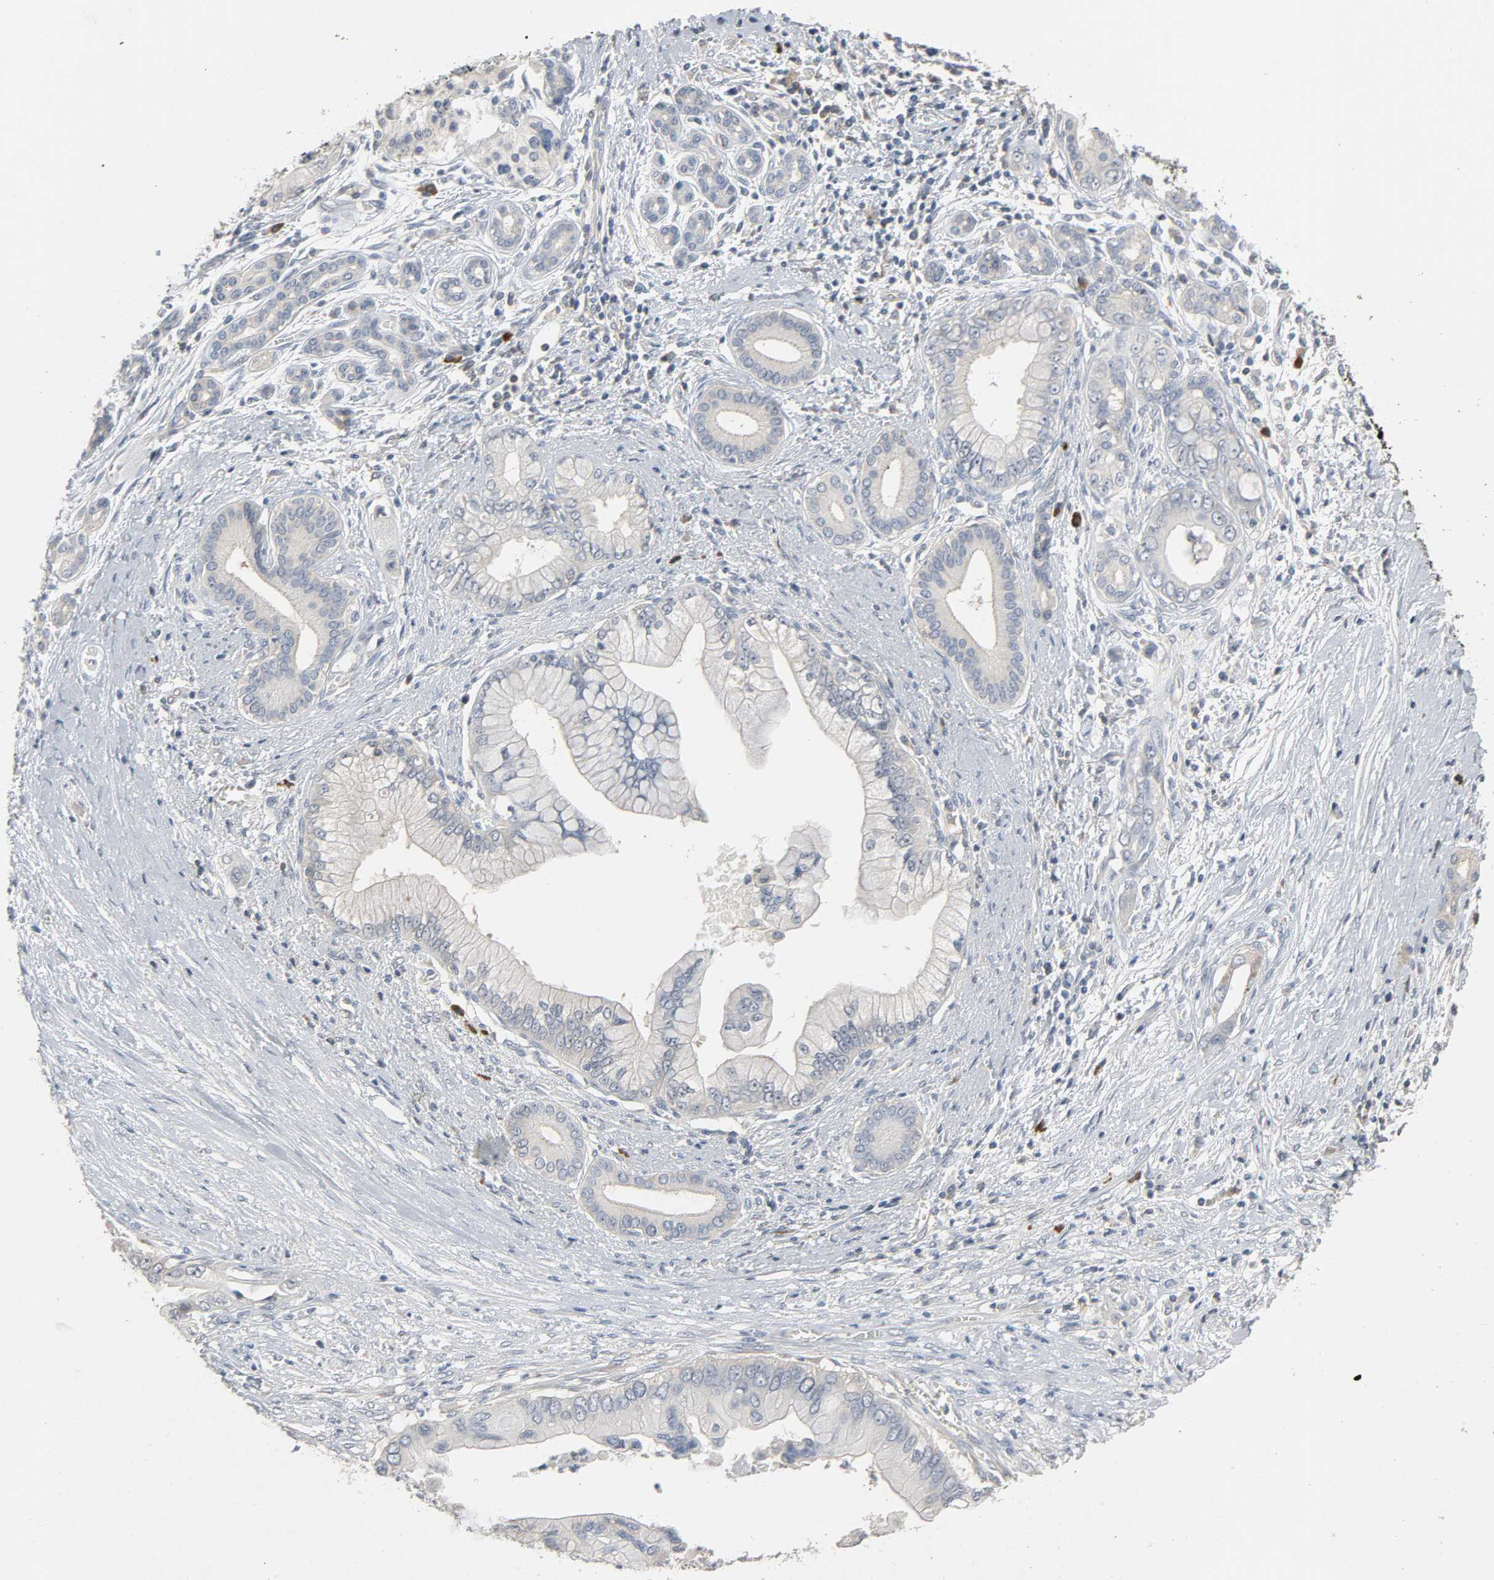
{"staining": {"intensity": "negative", "quantity": "none", "location": "none"}, "tissue": "pancreatic cancer", "cell_type": "Tumor cells", "image_type": "cancer", "snomed": [{"axis": "morphology", "description": "Adenocarcinoma, NOS"}, {"axis": "topography", "description": "Pancreas"}], "caption": "IHC histopathology image of neoplastic tissue: human pancreatic adenocarcinoma stained with DAB (3,3'-diaminobenzidine) reveals no significant protein staining in tumor cells.", "gene": "CD4", "patient": {"sex": "male", "age": 59}}